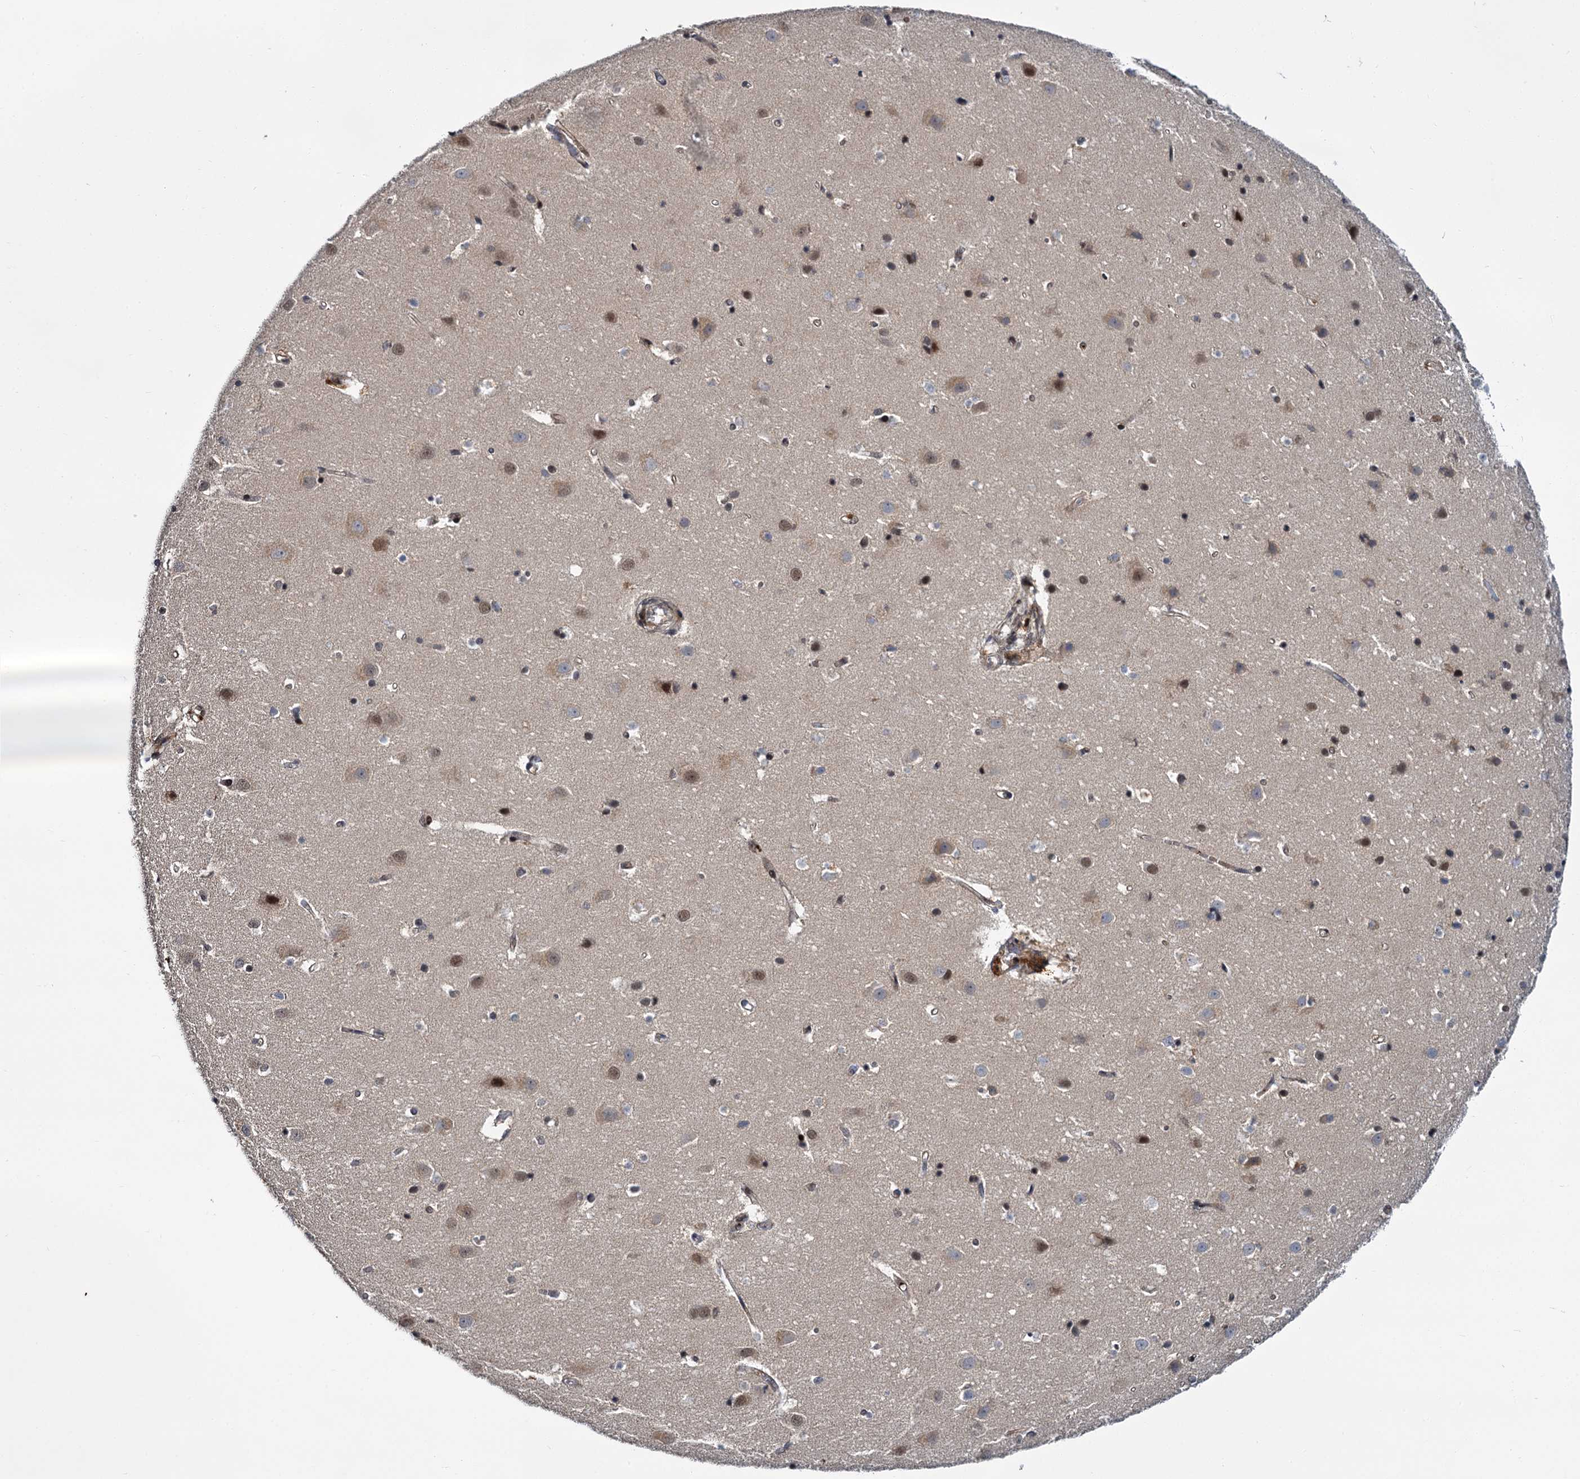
{"staining": {"intensity": "moderate", "quantity": ">75%", "location": "cytoplasmic/membranous,nuclear"}, "tissue": "cerebral cortex", "cell_type": "Endothelial cells", "image_type": "normal", "snomed": [{"axis": "morphology", "description": "Normal tissue, NOS"}, {"axis": "topography", "description": "Cerebral cortex"}], "caption": "Immunohistochemical staining of normal cerebral cortex exhibits >75% levels of moderate cytoplasmic/membranous,nuclear protein positivity in approximately >75% of endothelial cells. (DAB = brown stain, brightfield microscopy at high magnification).", "gene": "MBD6", "patient": {"sex": "male", "age": 54}}